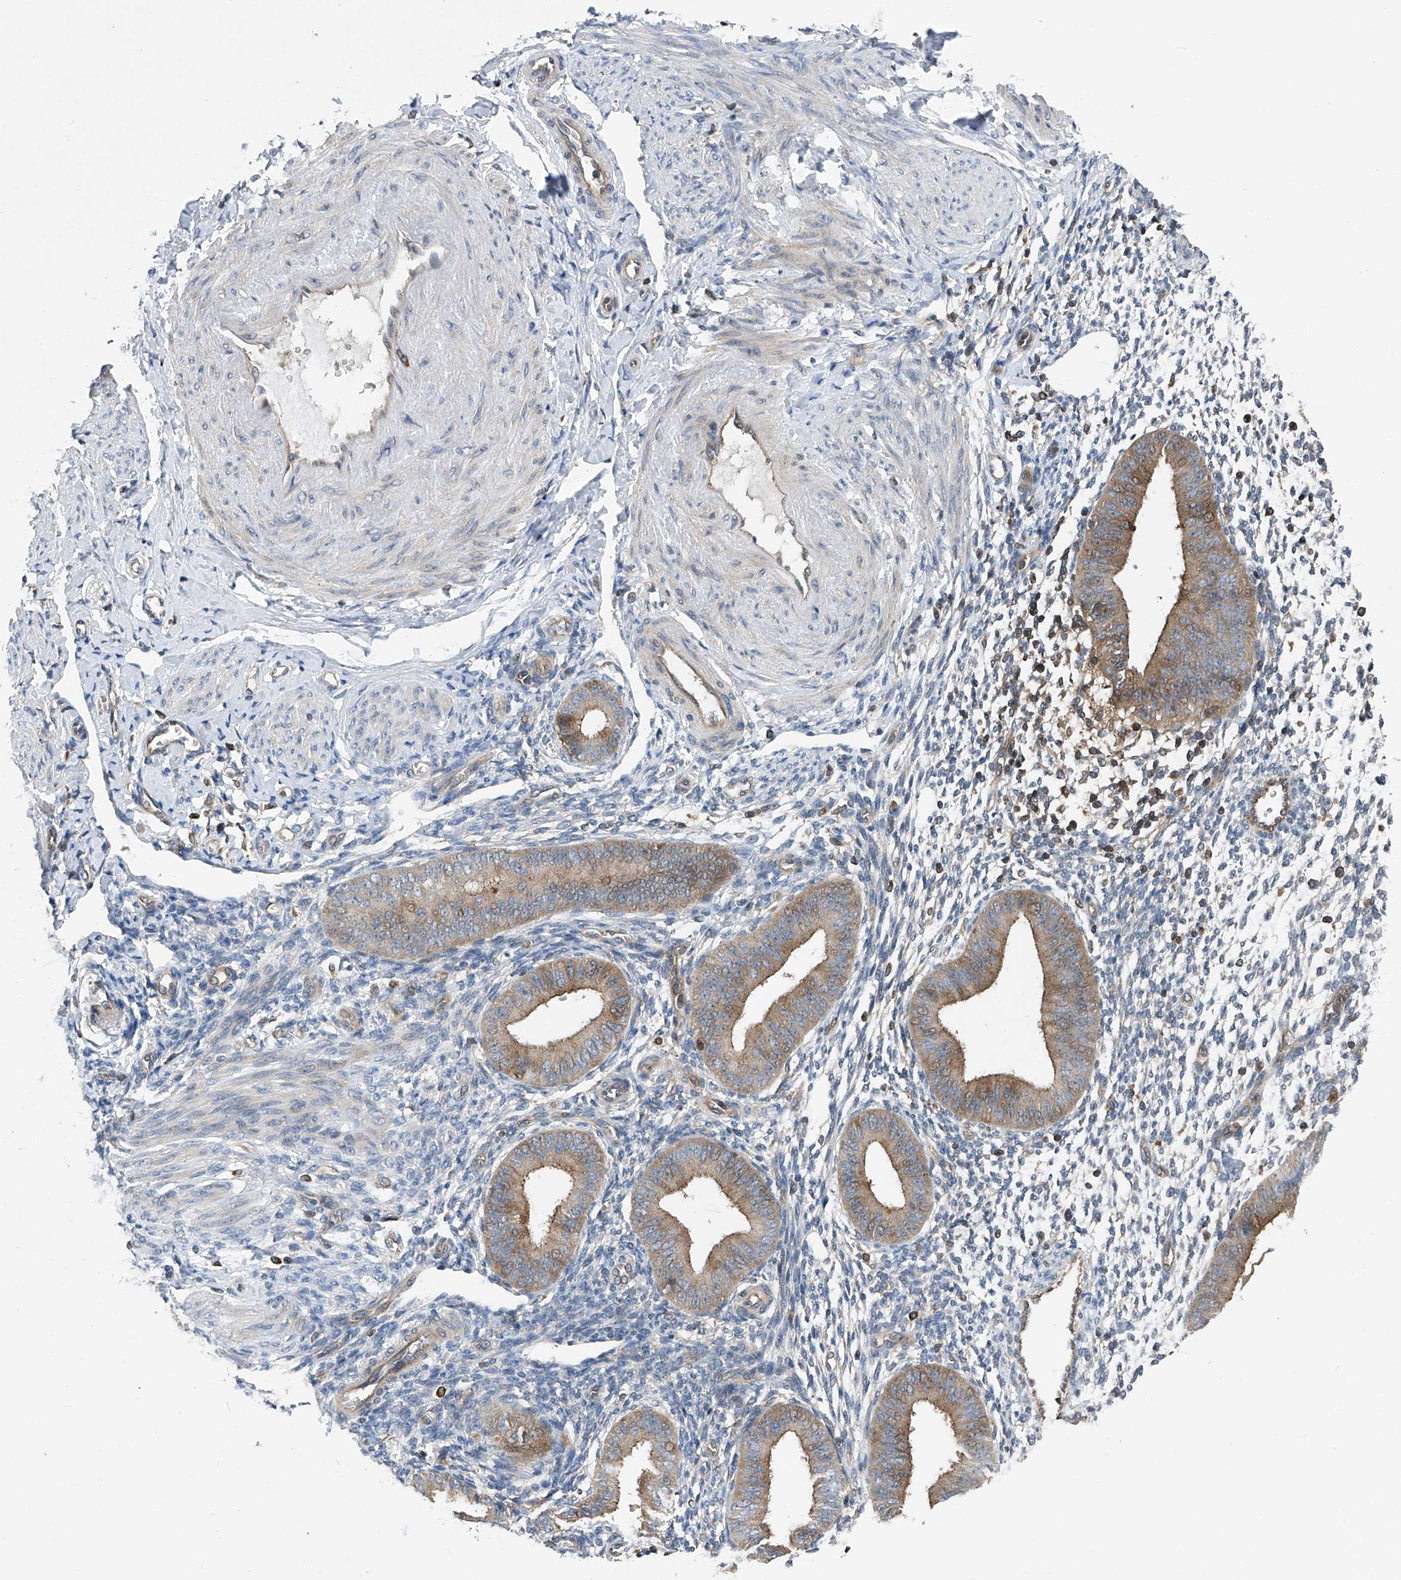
{"staining": {"intensity": "negative", "quantity": "none", "location": "none"}, "tissue": "endometrium", "cell_type": "Cells in endometrial stroma", "image_type": "normal", "snomed": [{"axis": "morphology", "description": "Normal tissue, NOS"}, {"axis": "topography", "description": "Uterus"}, {"axis": "topography", "description": "Endometrium"}], "caption": "This image is of unremarkable endometrium stained with IHC to label a protein in brown with the nuclei are counter-stained blue. There is no staining in cells in endometrial stroma. (Brightfield microscopy of DAB (3,3'-diaminobenzidine) IHC at high magnification).", "gene": "TRIM38", "patient": {"sex": "female", "age": 48}}